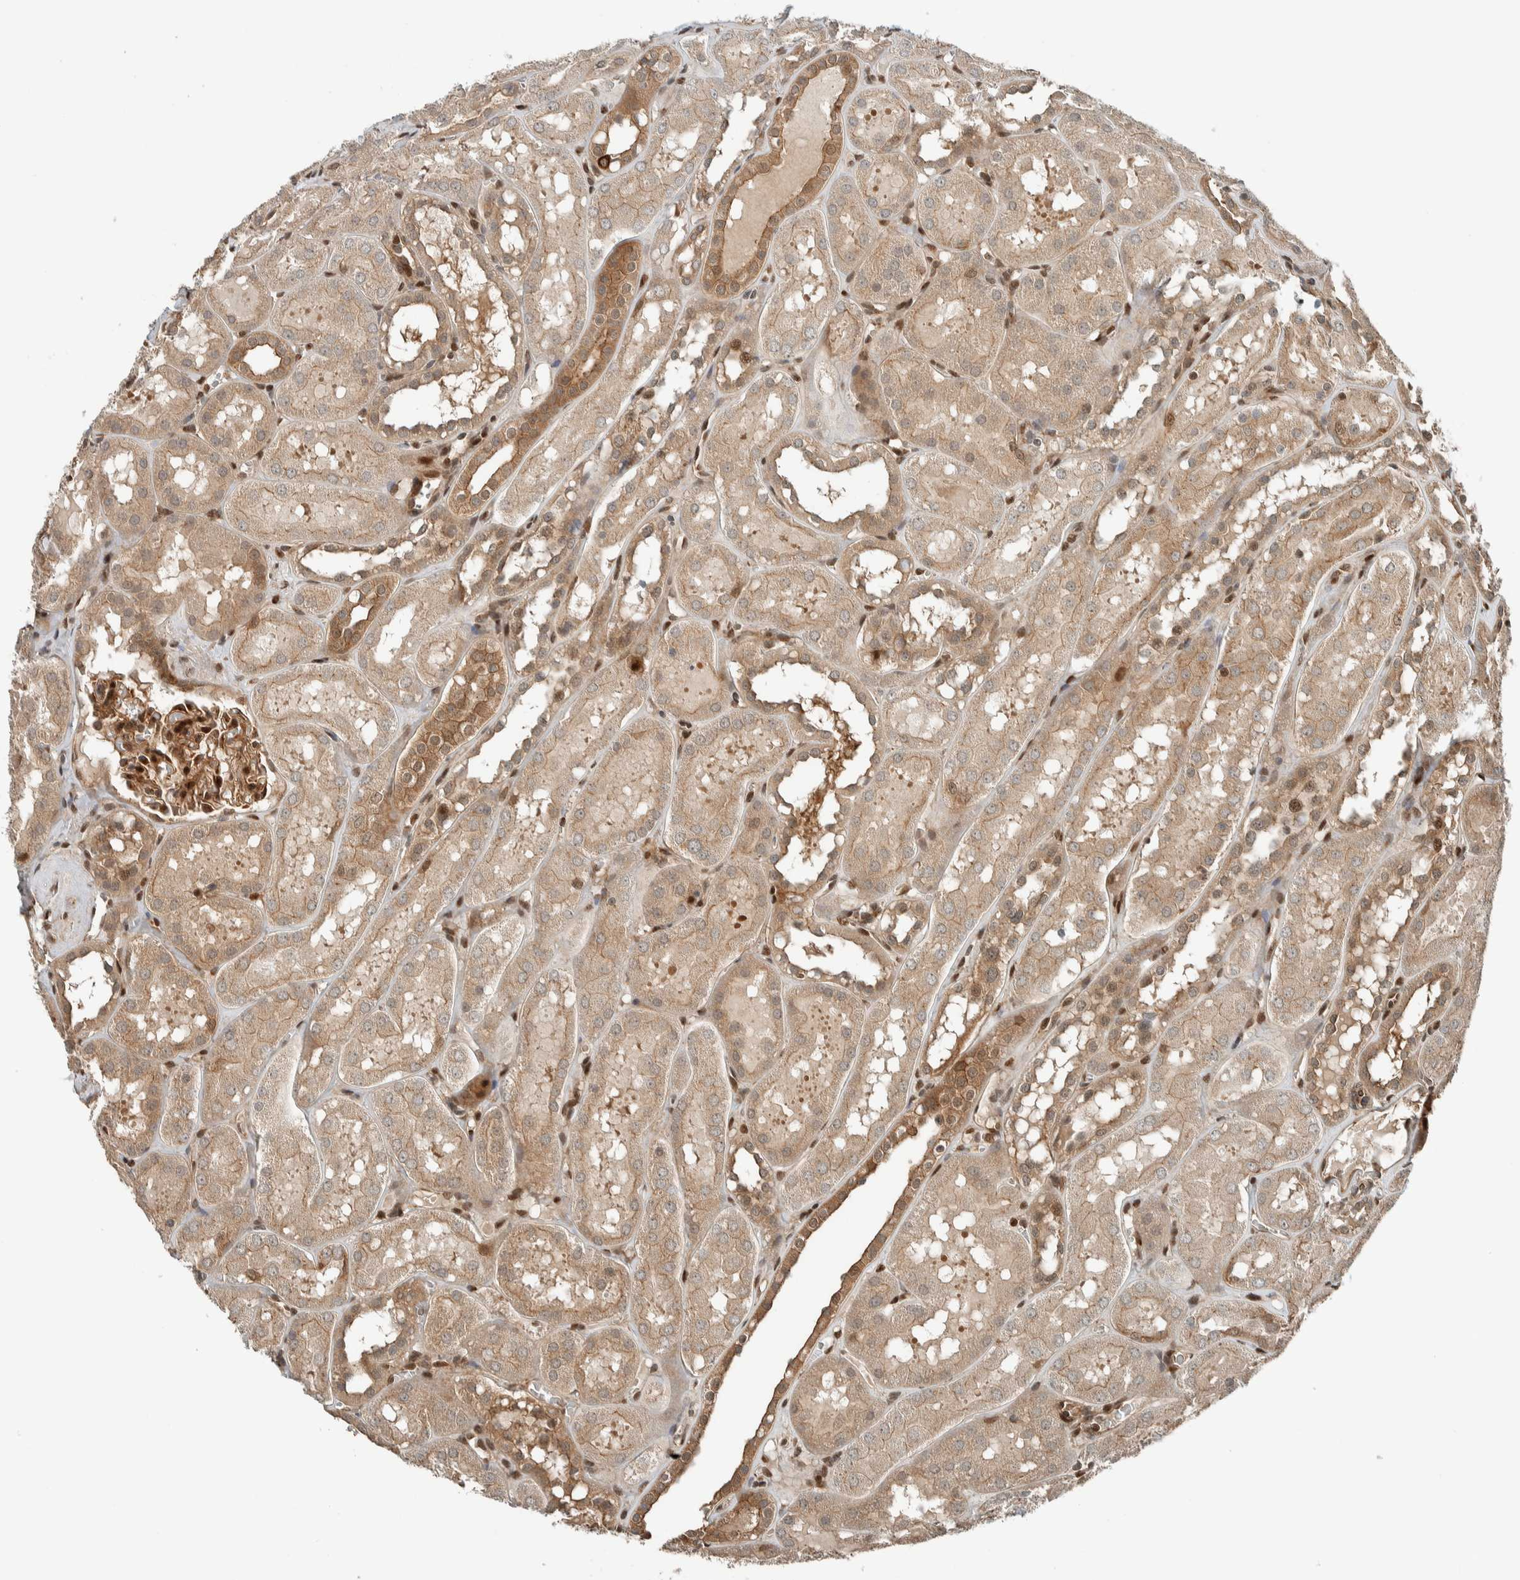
{"staining": {"intensity": "strong", "quantity": ">75%", "location": "cytoplasmic/membranous,nuclear"}, "tissue": "kidney", "cell_type": "Cells in glomeruli", "image_type": "normal", "snomed": [{"axis": "morphology", "description": "Normal tissue, NOS"}, {"axis": "topography", "description": "Kidney"}, {"axis": "topography", "description": "Urinary bladder"}], "caption": "High-power microscopy captured an IHC photomicrograph of normal kidney, revealing strong cytoplasmic/membranous,nuclear staining in approximately >75% of cells in glomeruli.", "gene": "STXBP4", "patient": {"sex": "male", "age": 16}}